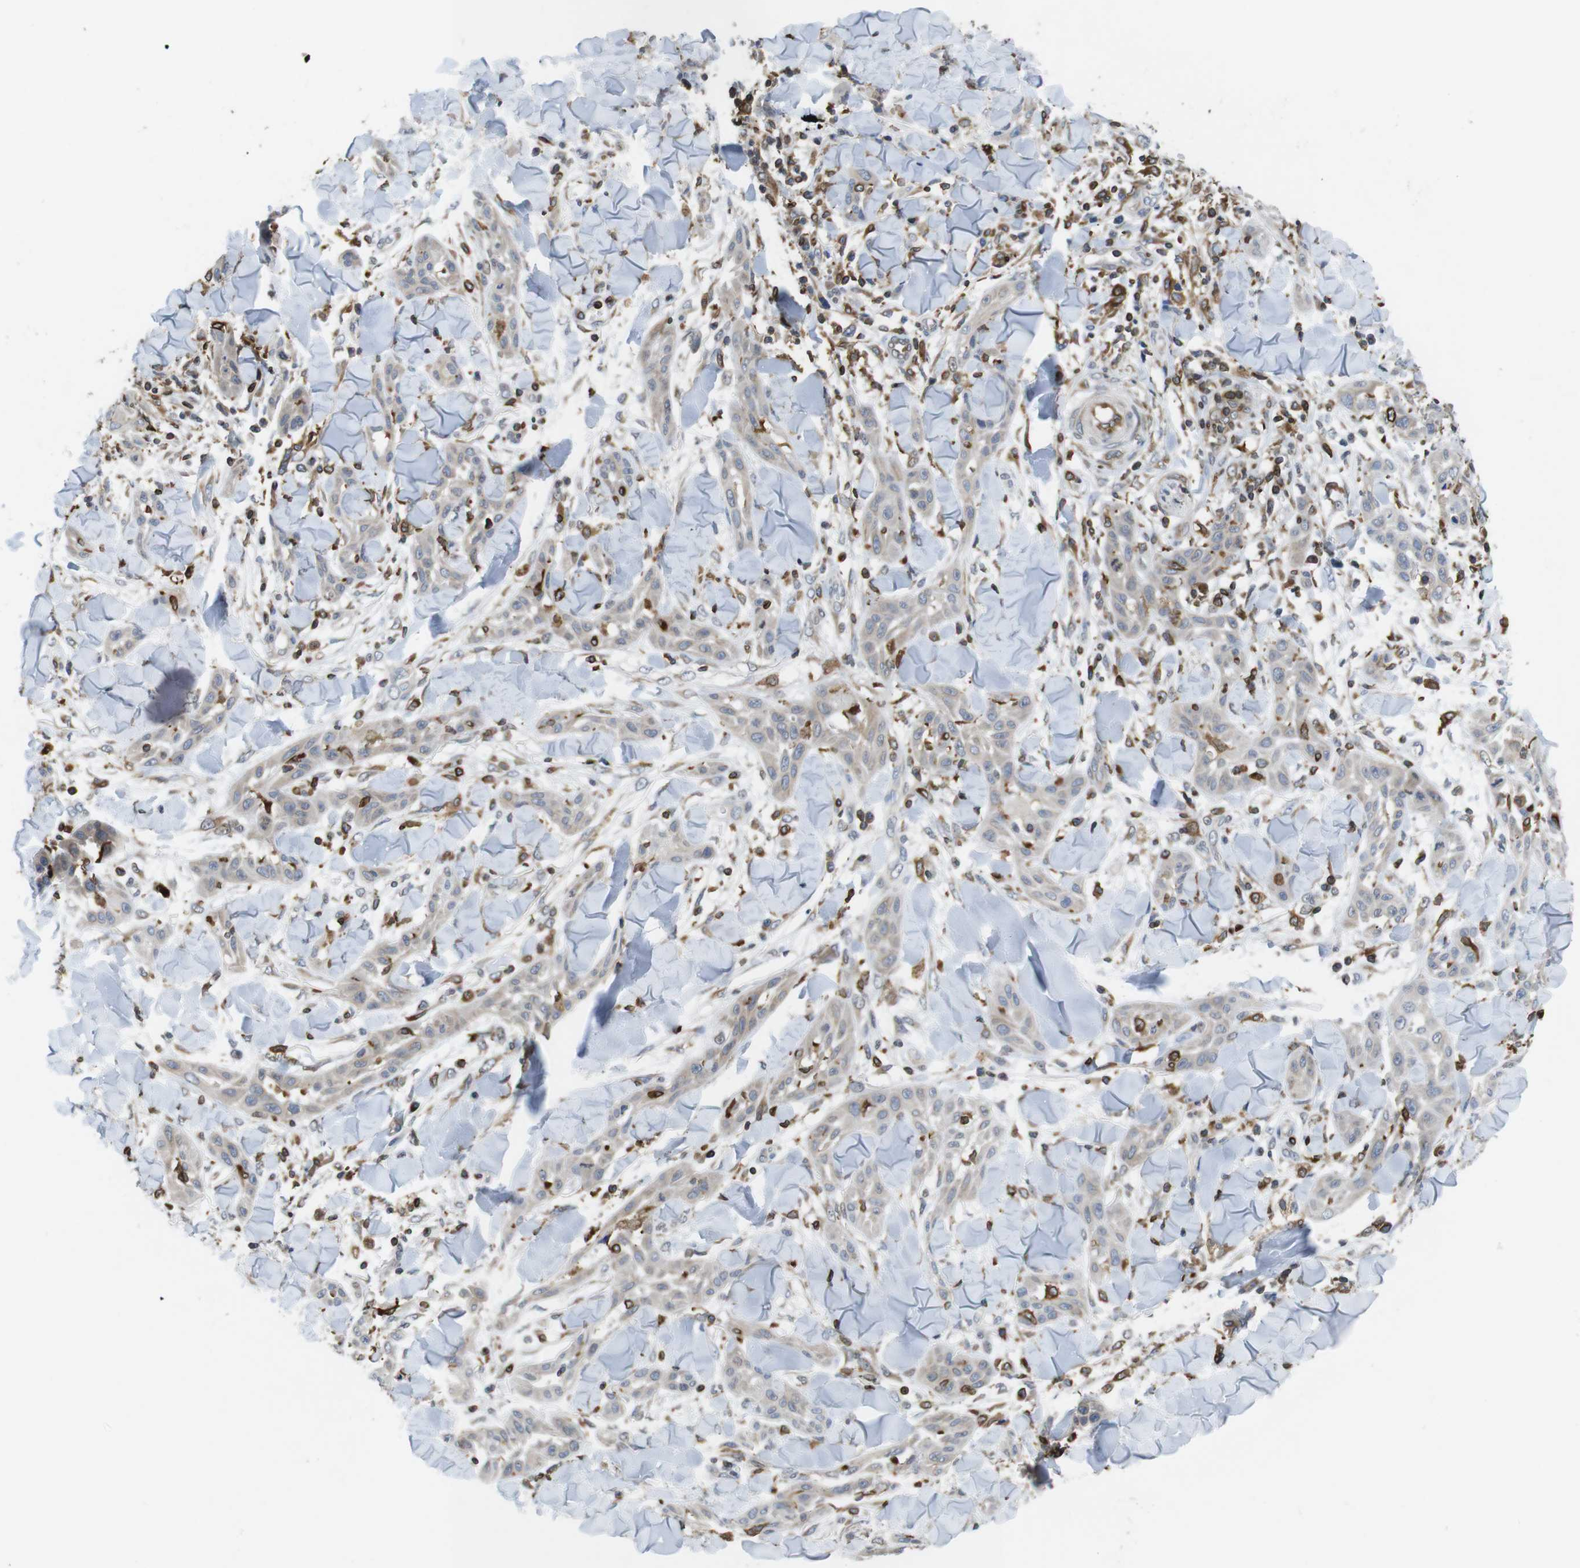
{"staining": {"intensity": "weak", "quantity": ">75%", "location": "cytoplasmic/membranous"}, "tissue": "skin cancer", "cell_type": "Tumor cells", "image_type": "cancer", "snomed": [{"axis": "morphology", "description": "Squamous cell carcinoma, NOS"}, {"axis": "topography", "description": "Skin"}], "caption": "The photomicrograph exhibits staining of skin cancer, revealing weak cytoplasmic/membranous protein staining (brown color) within tumor cells.", "gene": "ARL6IP5", "patient": {"sex": "male", "age": 24}}